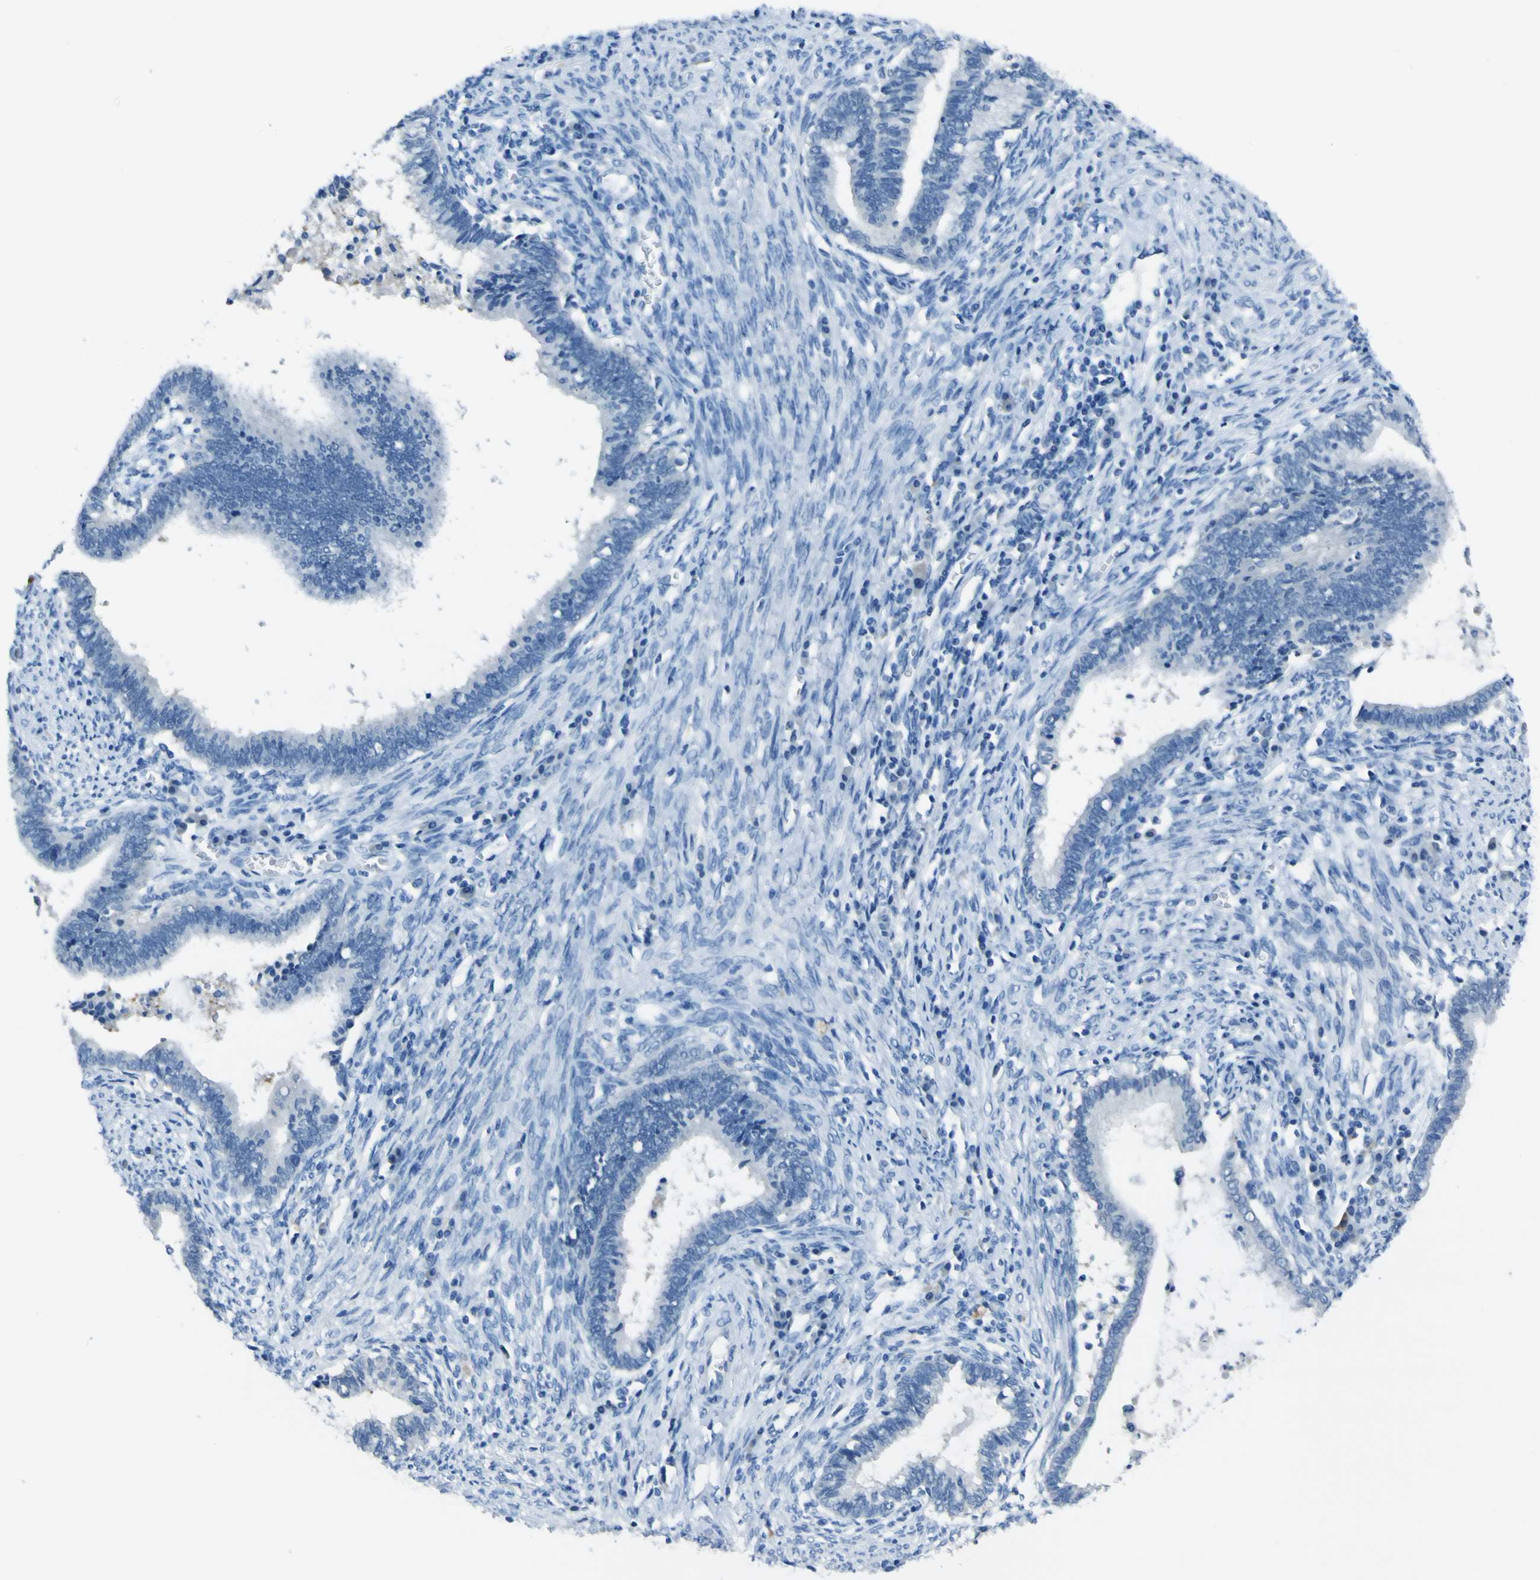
{"staining": {"intensity": "negative", "quantity": "none", "location": "none"}, "tissue": "cervical cancer", "cell_type": "Tumor cells", "image_type": "cancer", "snomed": [{"axis": "morphology", "description": "Adenocarcinoma, NOS"}, {"axis": "topography", "description": "Cervix"}], "caption": "Immunohistochemistry (IHC) of human cervical adenocarcinoma reveals no staining in tumor cells.", "gene": "PHKG1", "patient": {"sex": "female", "age": 44}}